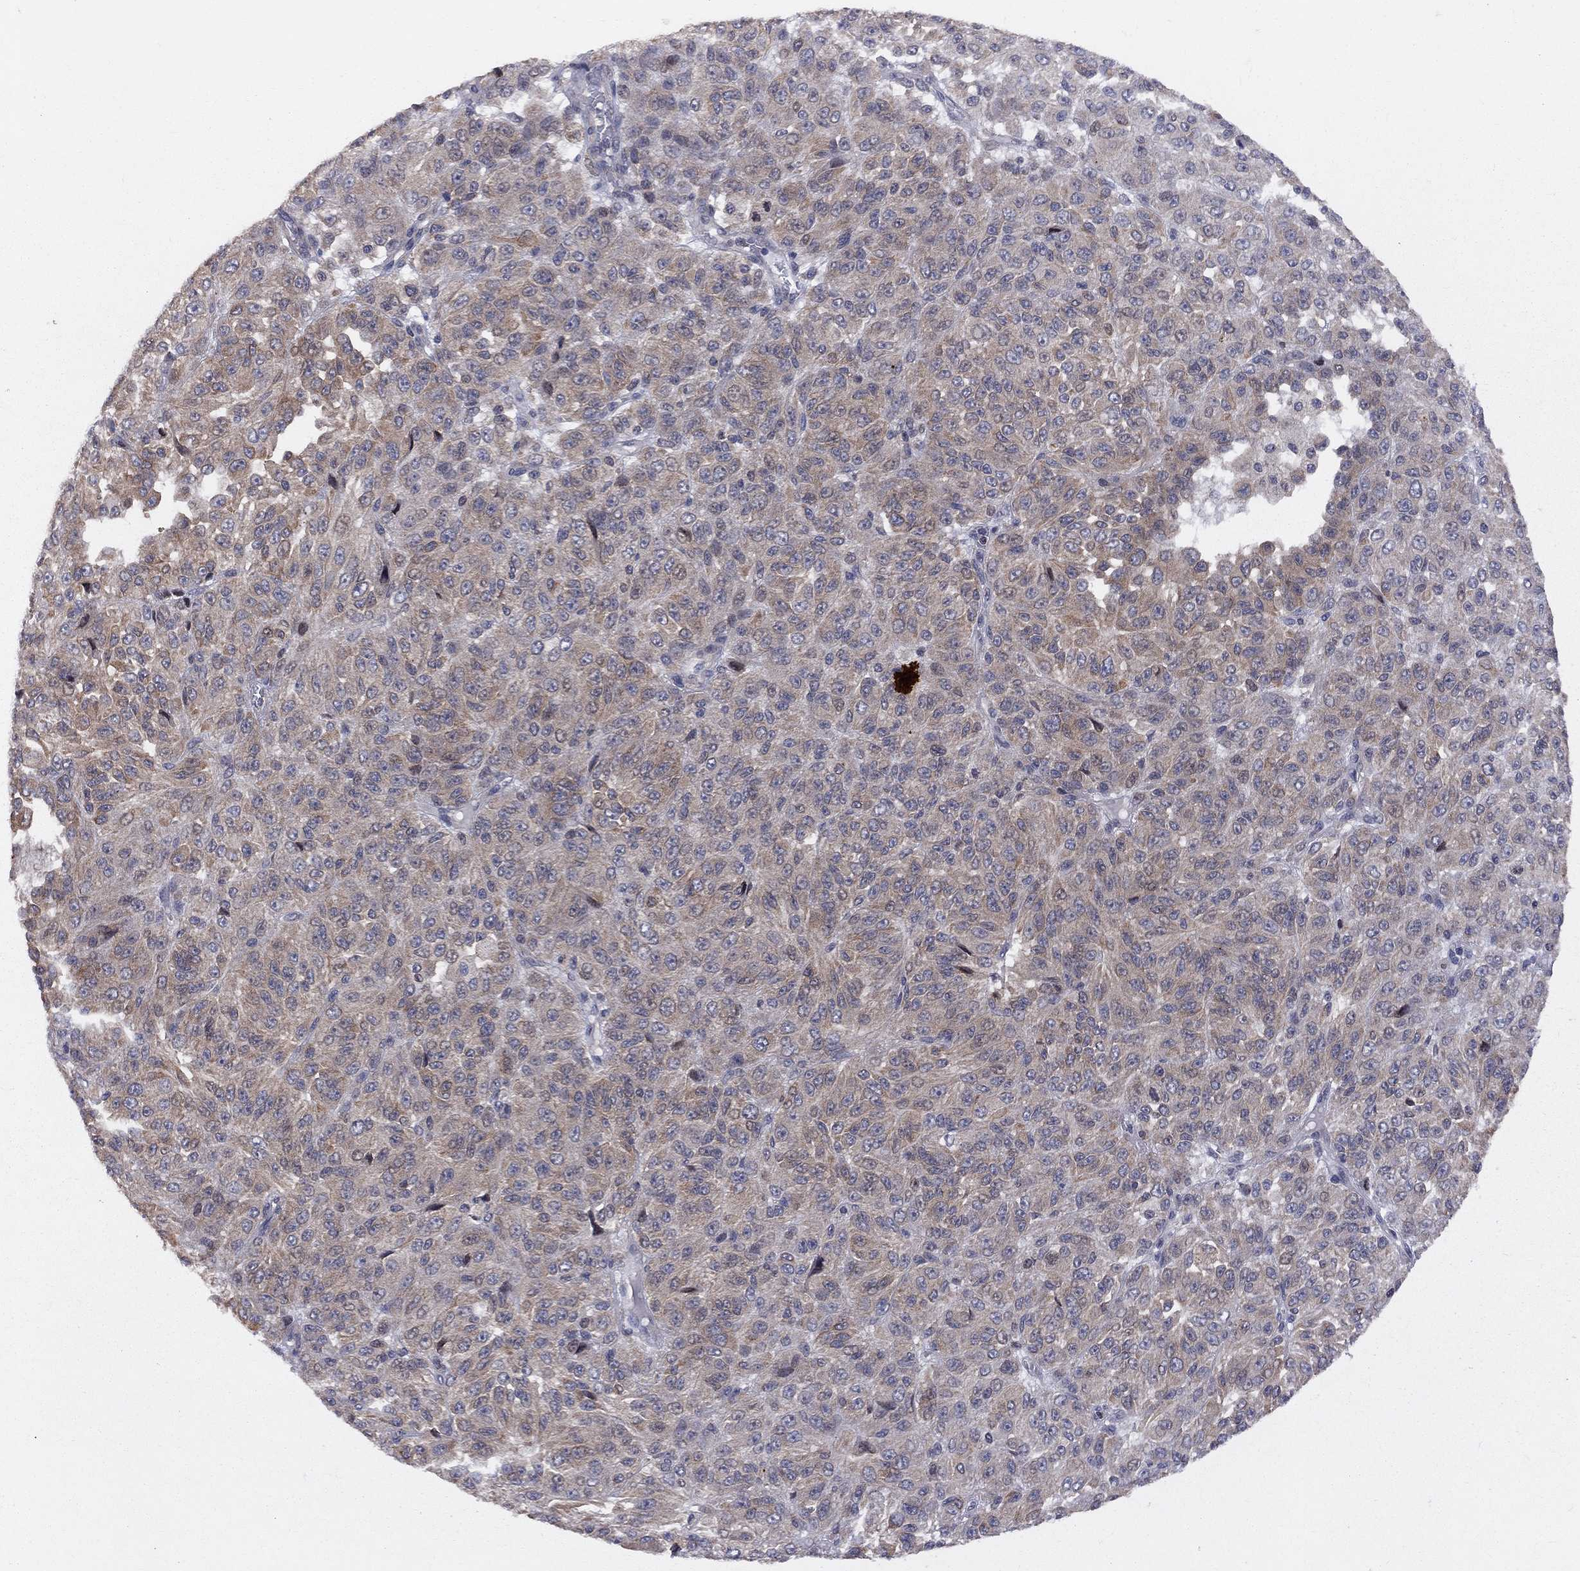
{"staining": {"intensity": "moderate", "quantity": ">75%", "location": "cytoplasmic/membranous"}, "tissue": "melanoma", "cell_type": "Tumor cells", "image_type": "cancer", "snomed": [{"axis": "morphology", "description": "Malignant melanoma, Metastatic site"}, {"axis": "topography", "description": "Brain"}], "caption": "Protein expression analysis of human malignant melanoma (metastatic site) reveals moderate cytoplasmic/membranous expression in approximately >75% of tumor cells.", "gene": "CNOT11", "patient": {"sex": "female", "age": 56}}